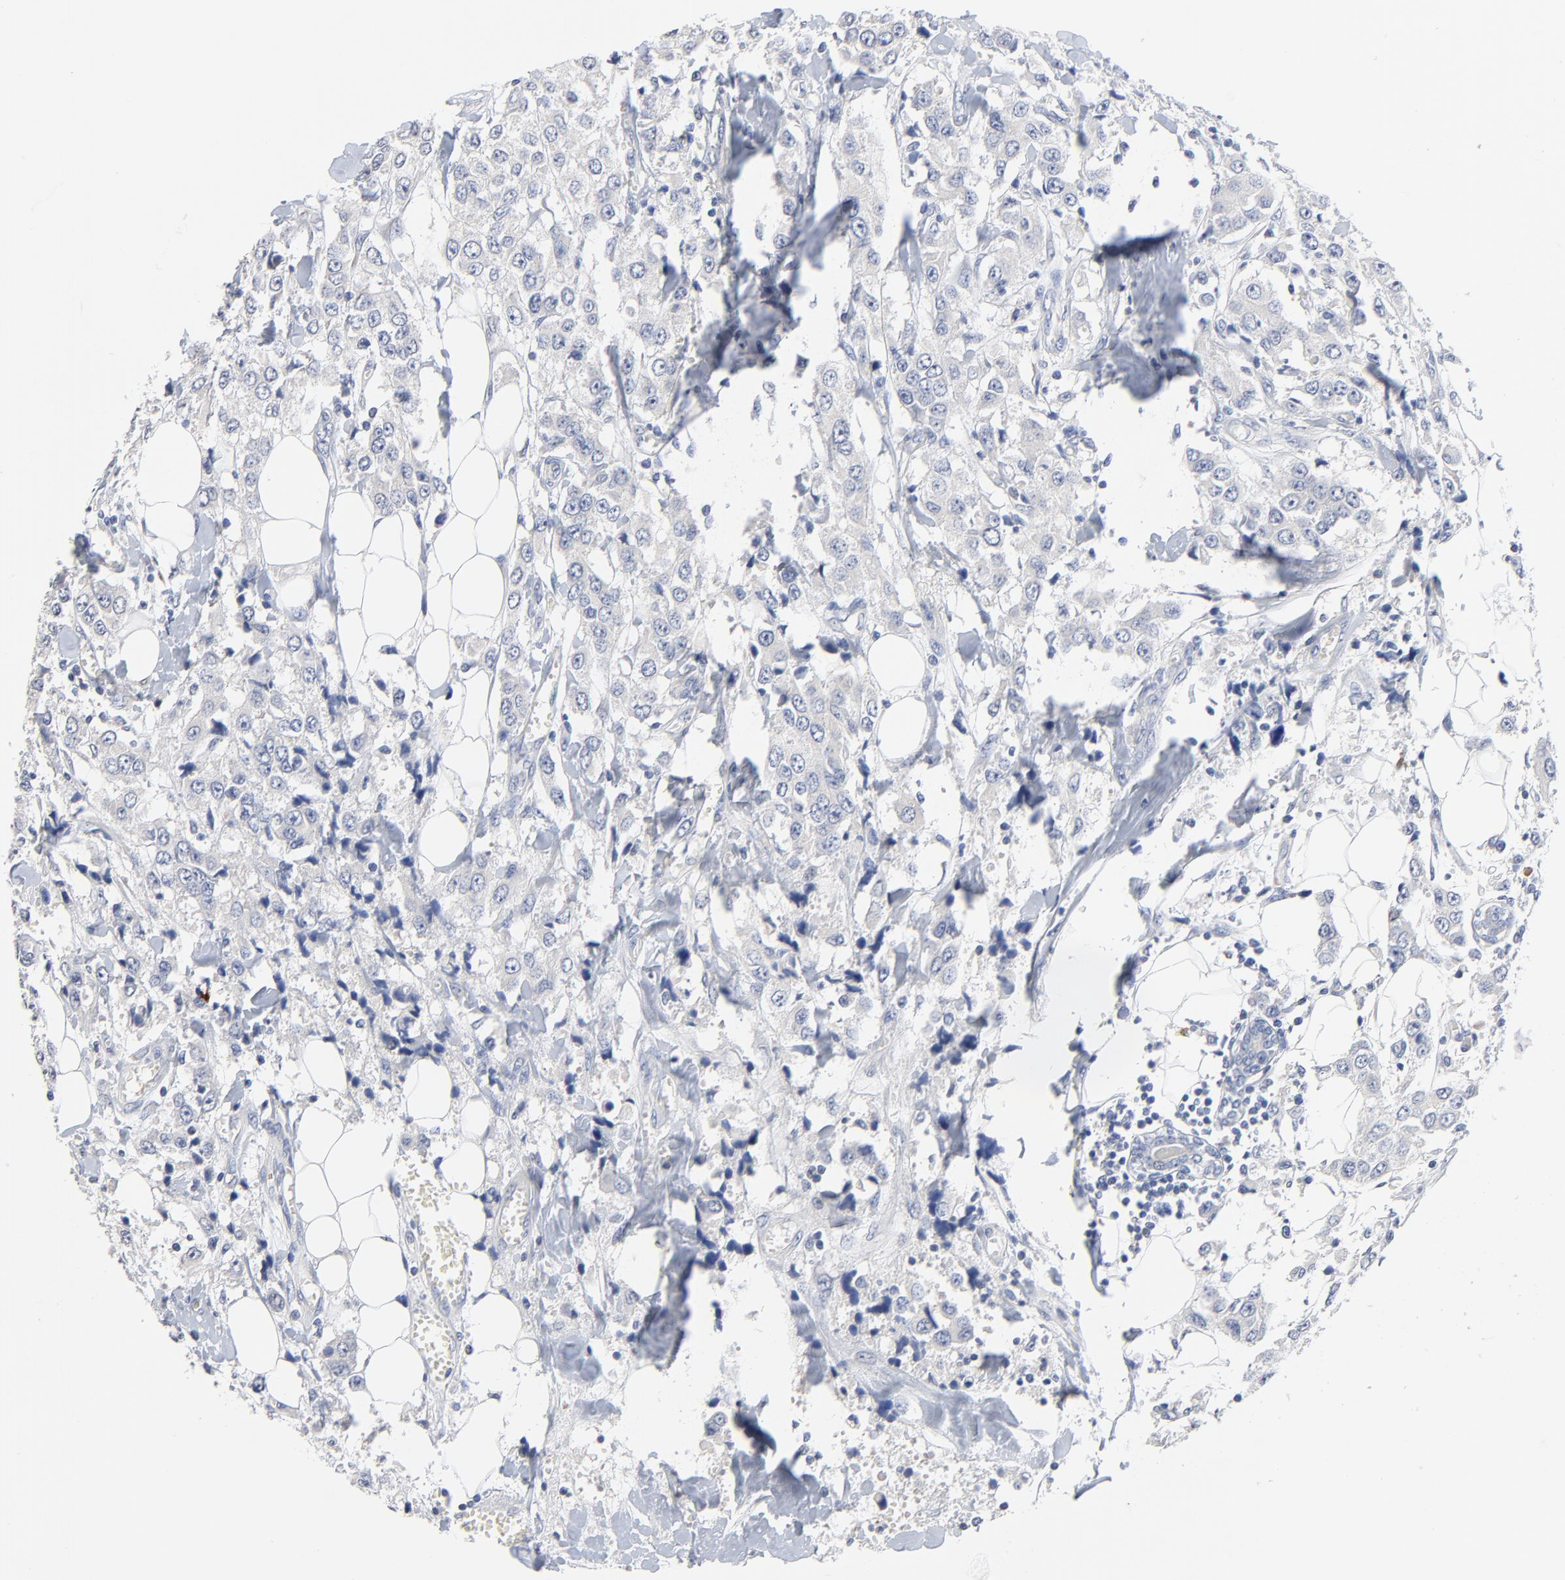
{"staining": {"intensity": "negative", "quantity": "none", "location": "none"}, "tissue": "breast cancer", "cell_type": "Tumor cells", "image_type": "cancer", "snomed": [{"axis": "morphology", "description": "Duct carcinoma"}, {"axis": "topography", "description": "Breast"}], "caption": "There is no significant staining in tumor cells of breast cancer (invasive ductal carcinoma). (Stains: DAB (3,3'-diaminobenzidine) immunohistochemistry (IHC) with hematoxylin counter stain, Microscopy: brightfield microscopy at high magnification).", "gene": "FBXL5", "patient": {"sex": "female", "age": 58}}